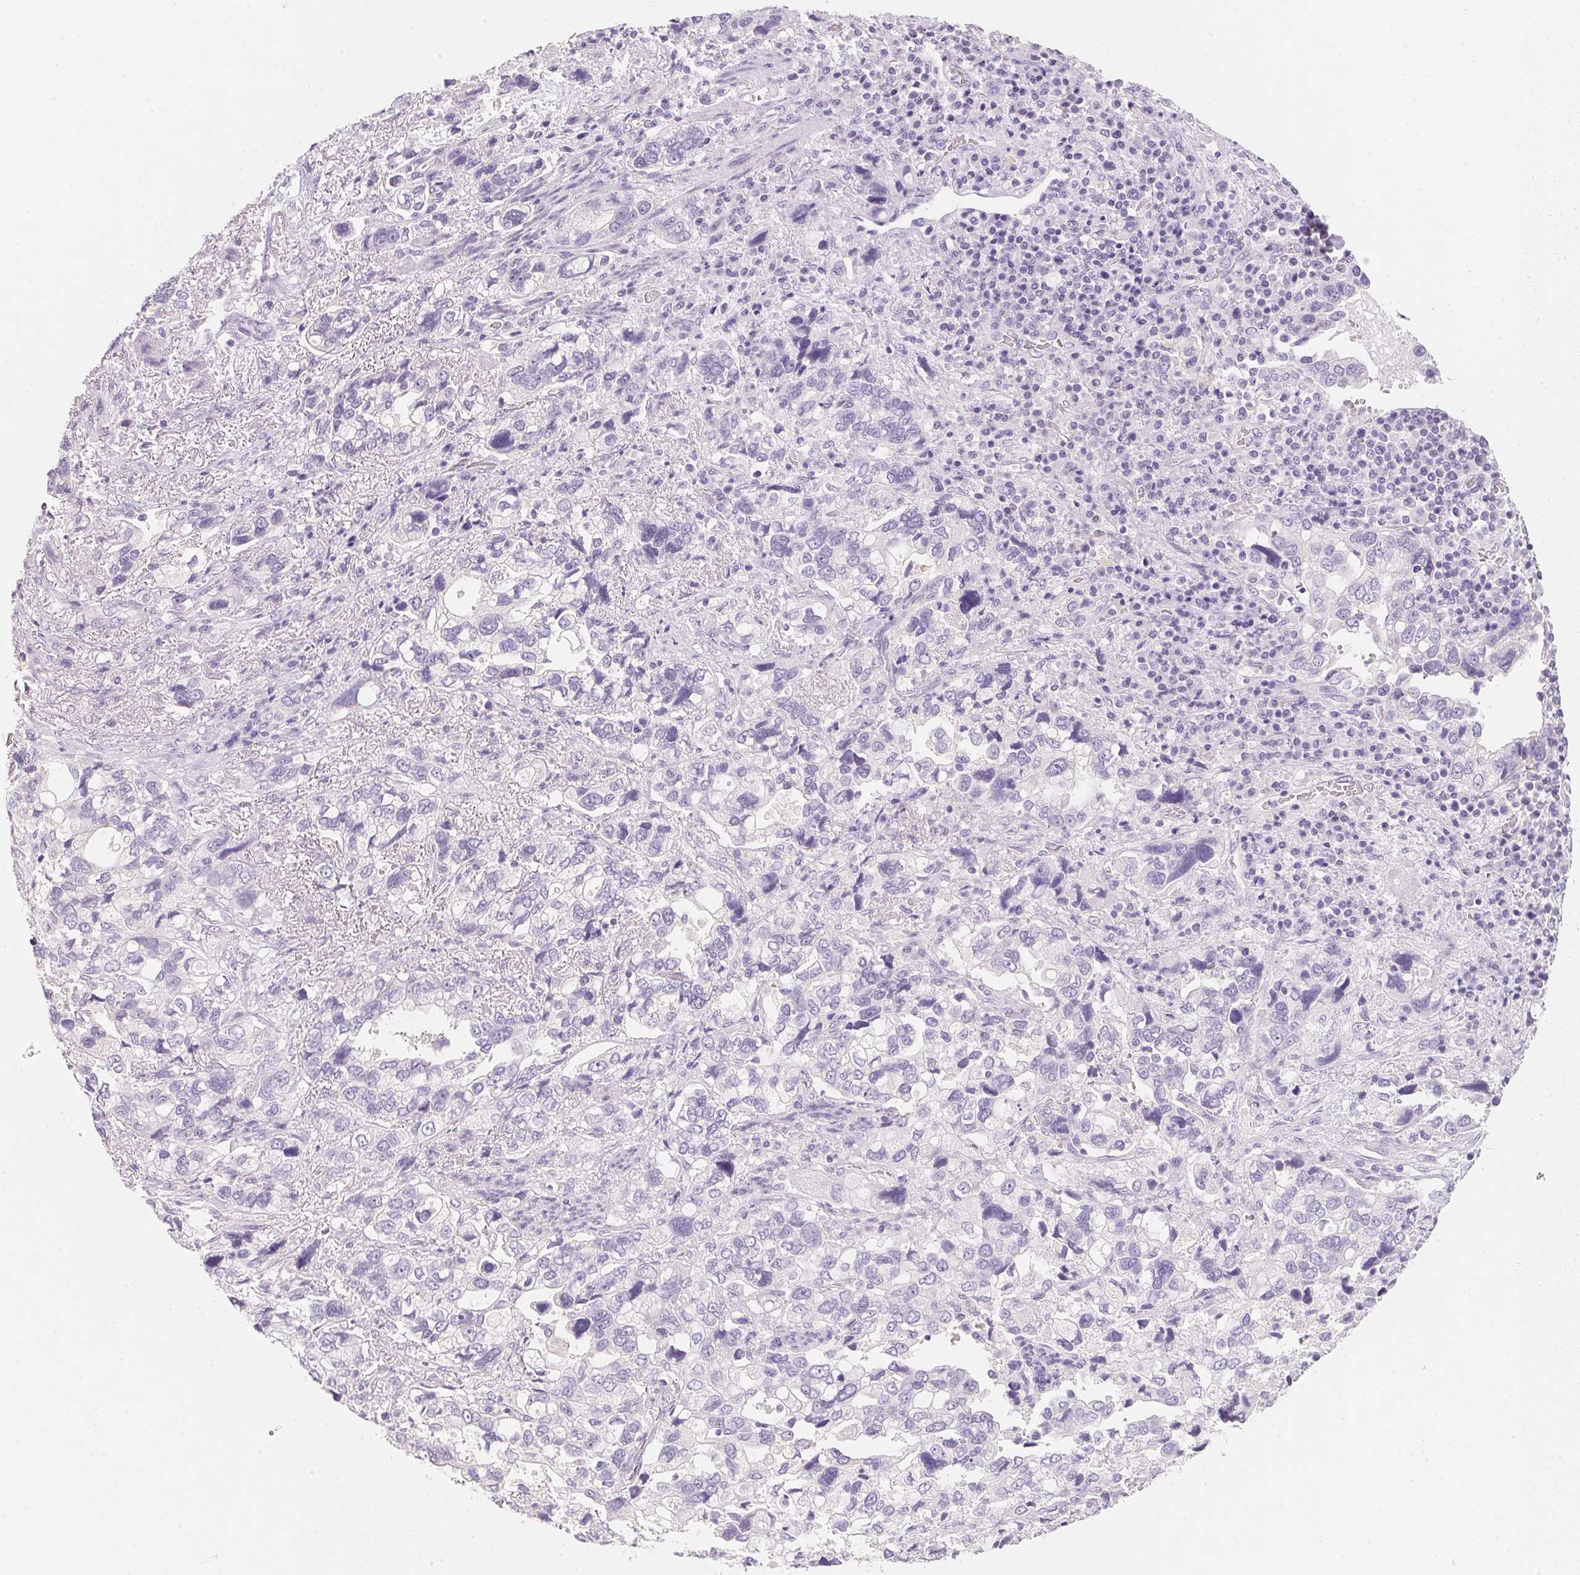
{"staining": {"intensity": "negative", "quantity": "none", "location": "none"}, "tissue": "stomach cancer", "cell_type": "Tumor cells", "image_type": "cancer", "snomed": [{"axis": "morphology", "description": "Adenocarcinoma, NOS"}, {"axis": "topography", "description": "Stomach, upper"}], "caption": "A high-resolution histopathology image shows immunohistochemistry staining of stomach cancer (adenocarcinoma), which displays no significant expression in tumor cells.", "gene": "ACP3", "patient": {"sex": "female", "age": 81}}